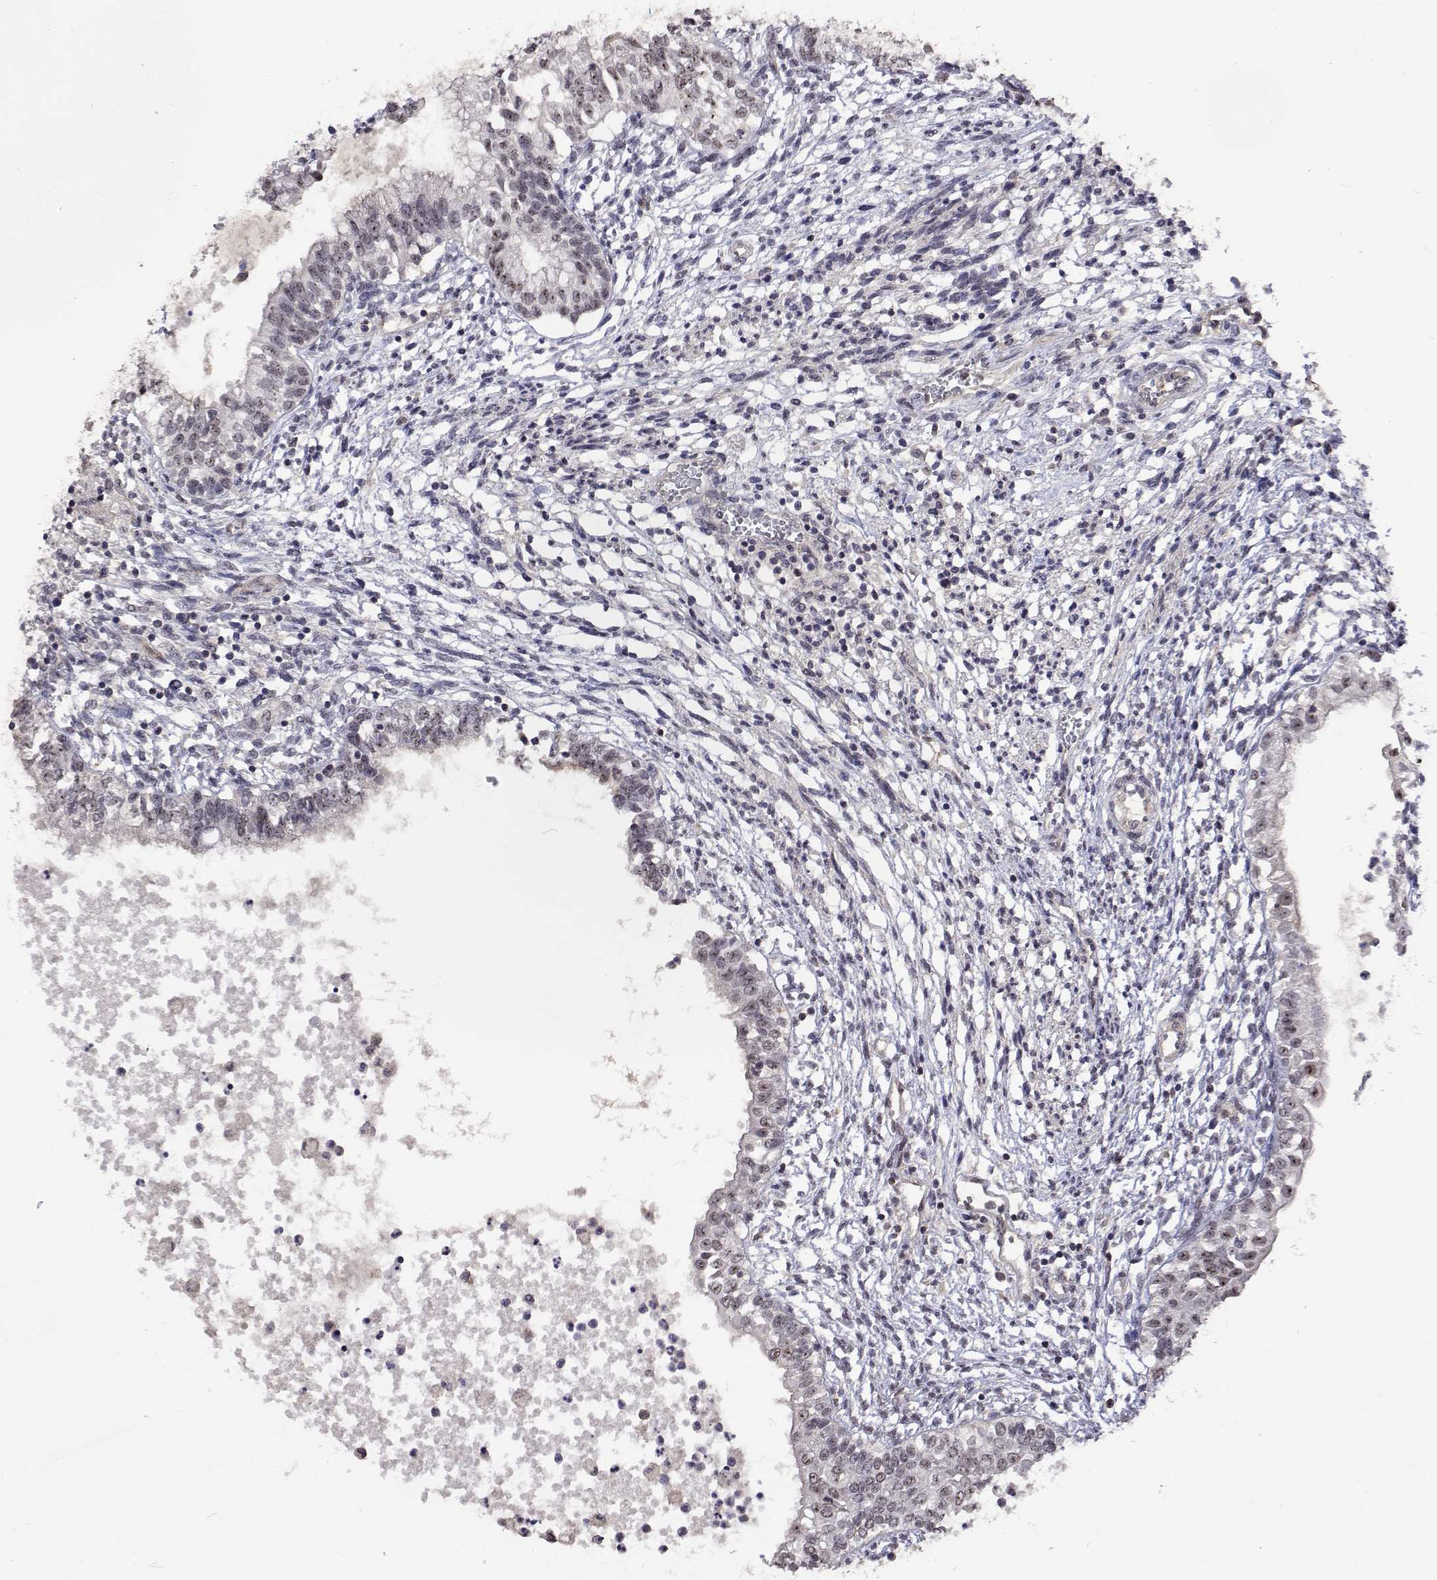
{"staining": {"intensity": "weak", "quantity": "25%-75%", "location": "nuclear"}, "tissue": "testis cancer", "cell_type": "Tumor cells", "image_type": "cancer", "snomed": [{"axis": "morphology", "description": "Carcinoma, Embryonal, NOS"}, {"axis": "topography", "description": "Testis"}], "caption": "DAB (3,3'-diaminobenzidine) immunohistochemical staining of human testis embryonal carcinoma displays weak nuclear protein expression in about 25%-75% of tumor cells.", "gene": "NHP2", "patient": {"sex": "male", "age": 37}}